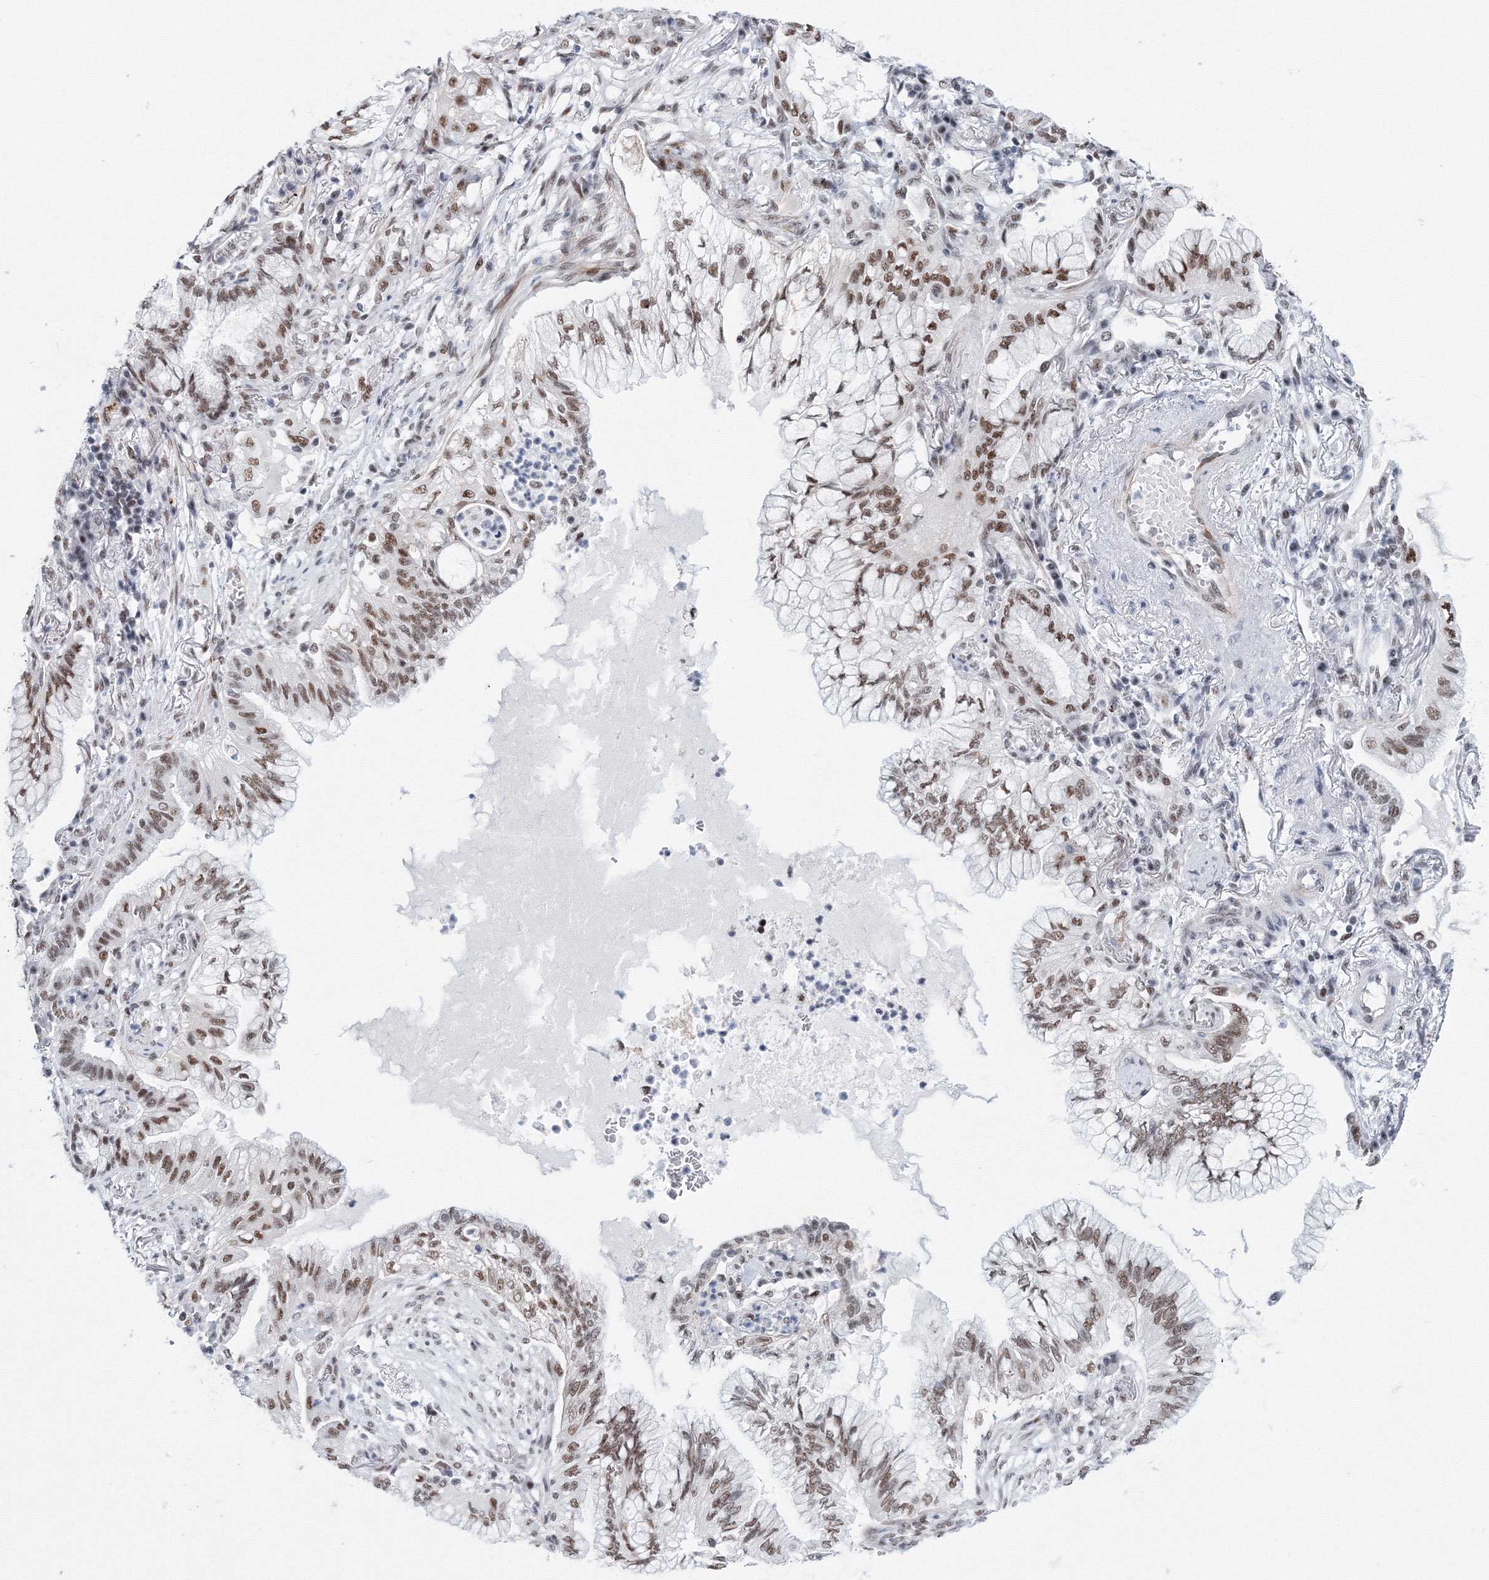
{"staining": {"intensity": "moderate", "quantity": ">75%", "location": "nuclear"}, "tissue": "lung cancer", "cell_type": "Tumor cells", "image_type": "cancer", "snomed": [{"axis": "morphology", "description": "Adenocarcinoma, NOS"}, {"axis": "topography", "description": "Lung"}], "caption": "Immunohistochemistry of human adenocarcinoma (lung) demonstrates medium levels of moderate nuclear expression in approximately >75% of tumor cells.", "gene": "SF3B6", "patient": {"sex": "female", "age": 70}}